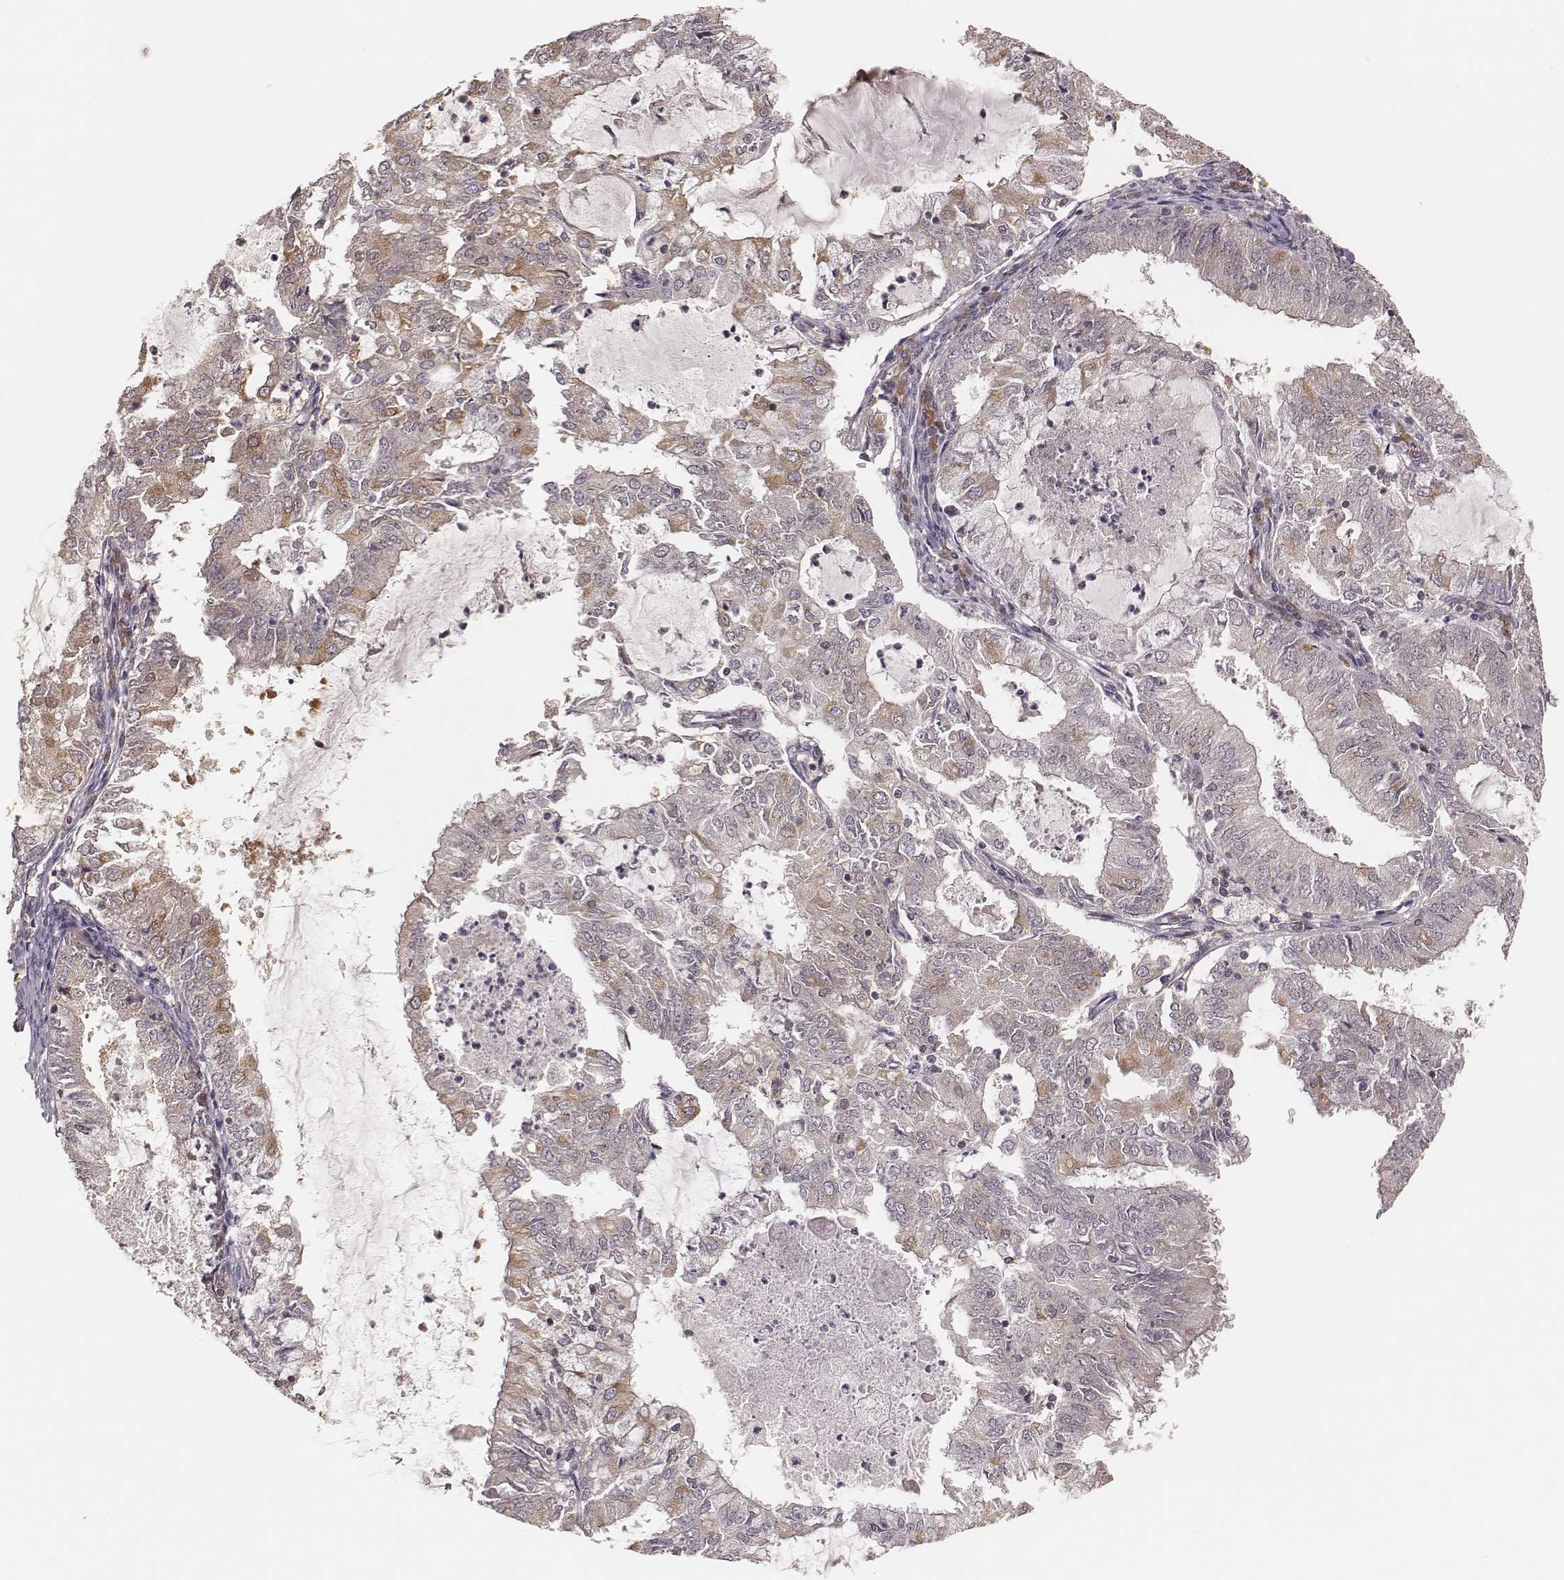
{"staining": {"intensity": "weak", "quantity": "<25%", "location": "cytoplasmic/membranous"}, "tissue": "endometrial cancer", "cell_type": "Tumor cells", "image_type": "cancer", "snomed": [{"axis": "morphology", "description": "Adenocarcinoma, NOS"}, {"axis": "topography", "description": "Endometrium"}], "caption": "Human endometrial cancer stained for a protein using immunohistochemistry exhibits no positivity in tumor cells.", "gene": "CARS1", "patient": {"sex": "female", "age": 57}}